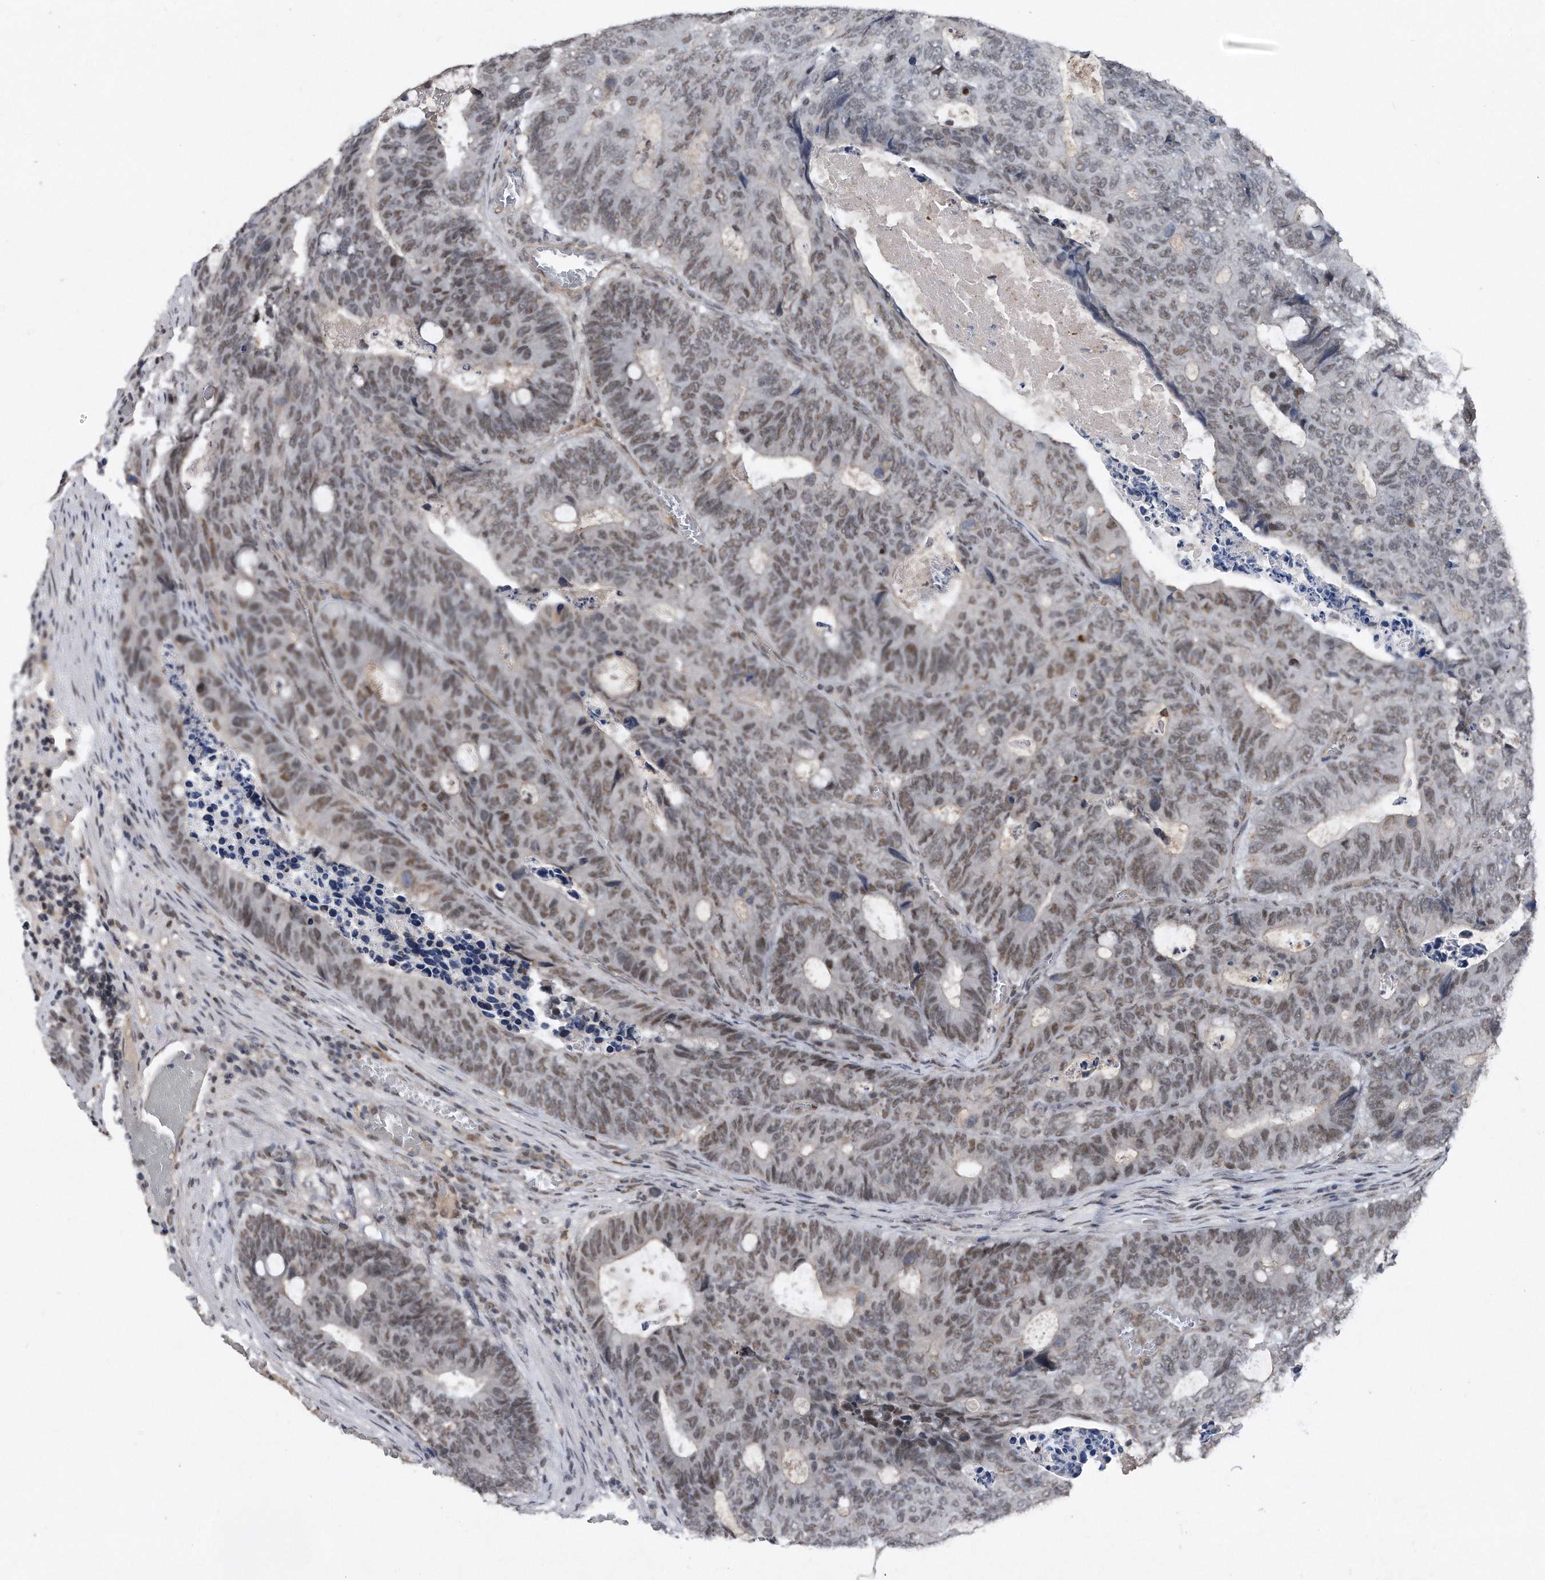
{"staining": {"intensity": "weak", "quantity": ">75%", "location": "nuclear"}, "tissue": "colorectal cancer", "cell_type": "Tumor cells", "image_type": "cancer", "snomed": [{"axis": "morphology", "description": "Adenocarcinoma, NOS"}, {"axis": "topography", "description": "Colon"}], "caption": "Immunohistochemical staining of human colorectal adenocarcinoma reveals low levels of weak nuclear positivity in approximately >75% of tumor cells.", "gene": "VIRMA", "patient": {"sex": "male", "age": 87}}